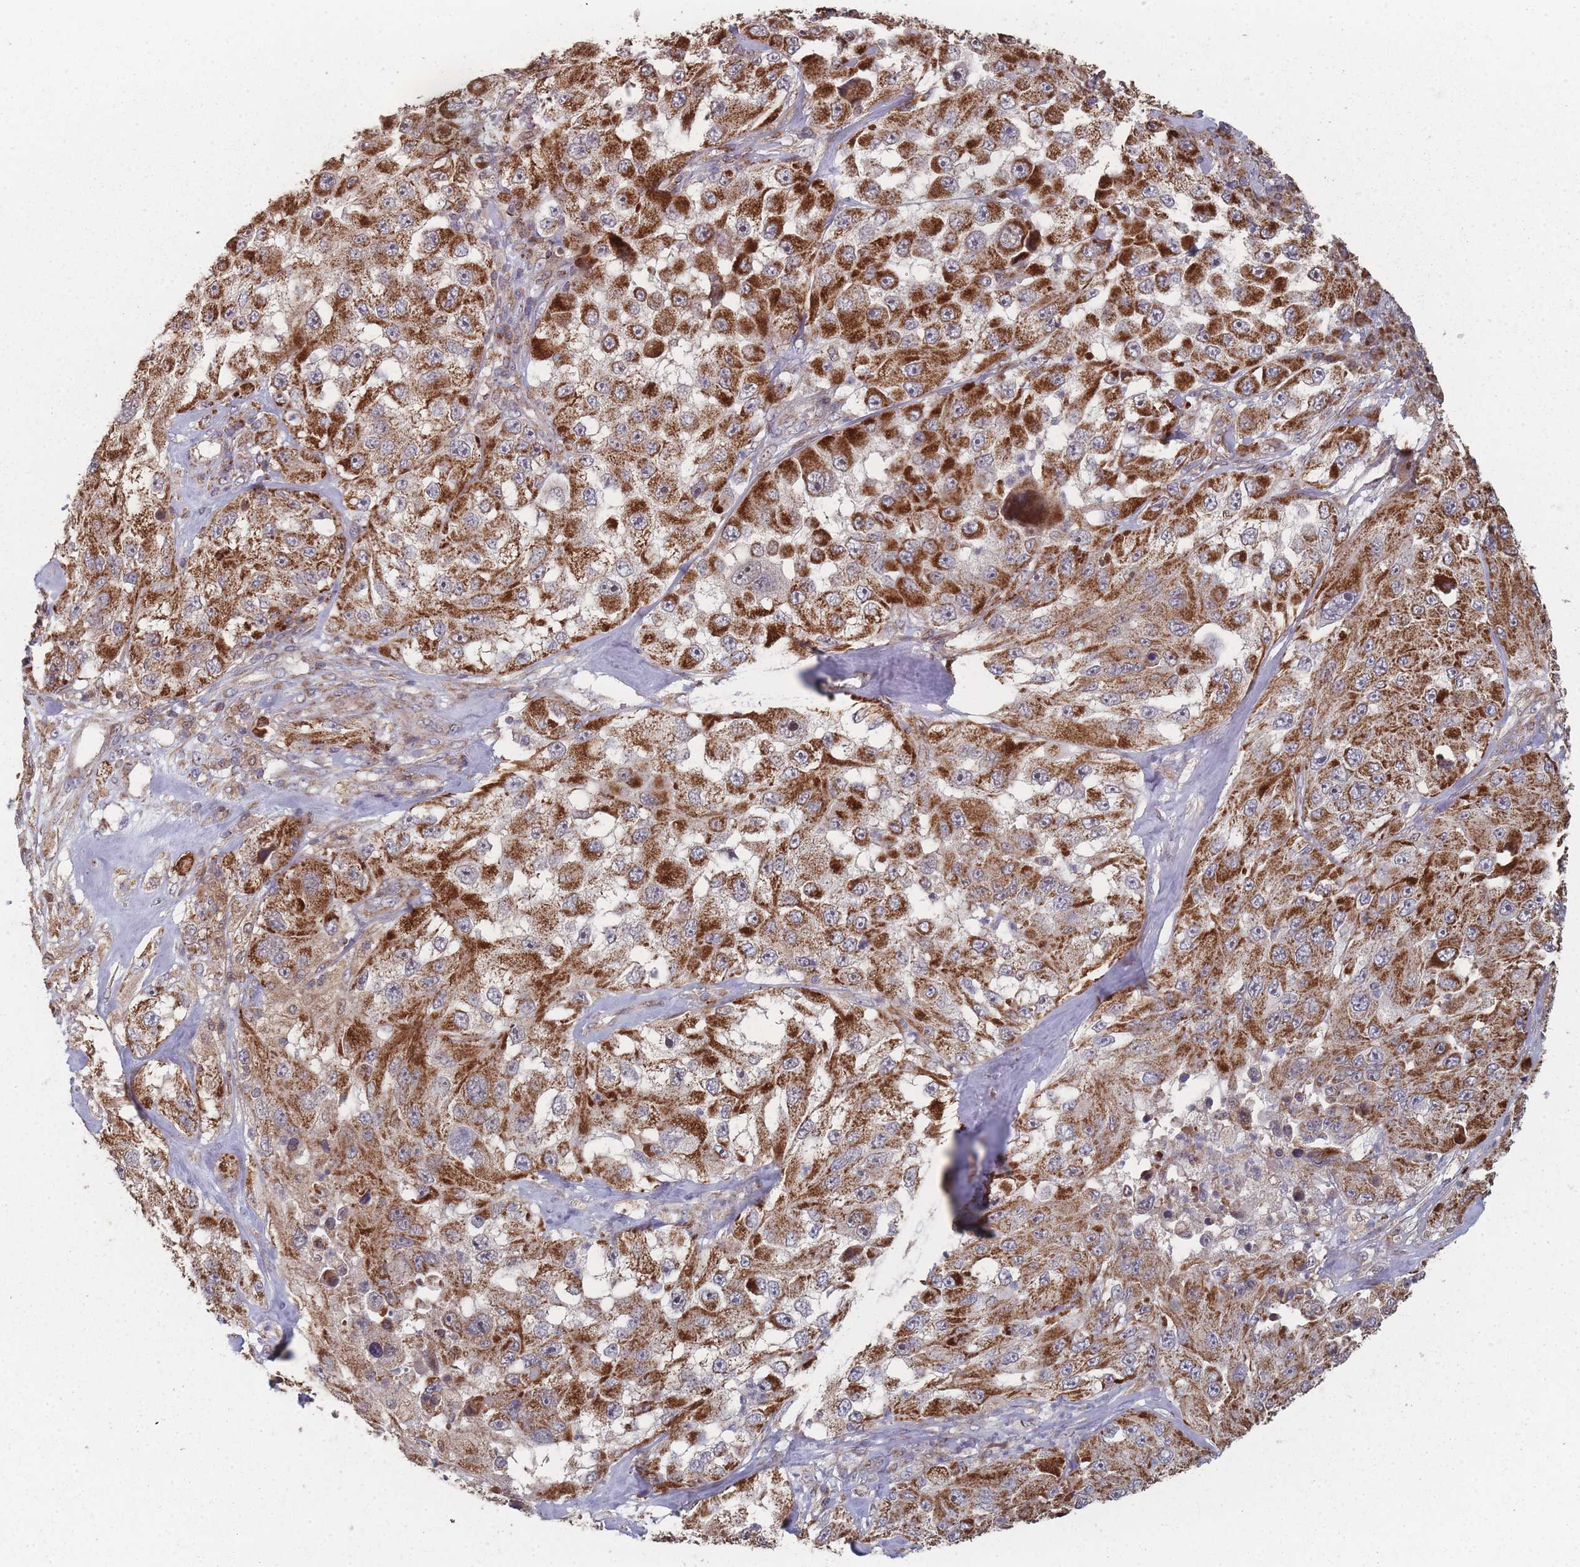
{"staining": {"intensity": "strong", "quantity": ">75%", "location": "cytoplasmic/membranous"}, "tissue": "melanoma", "cell_type": "Tumor cells", "image_type": "cancer", "snomed": [{"axis": "morphology", "description": "Malignant melanoma, Metastatic site"}, {"axis": "topography", "description": "Lymph node"}], "caption": "An immunohistochemistry (IHC) photomicrograph of tumor tissue is shown. Protein staining in brown labels strong cytoplasmic/membranous positivity in melanoma within tumor cells.", "gene": "PSMB3", "patient": {"sex": "male", "age": 62}}